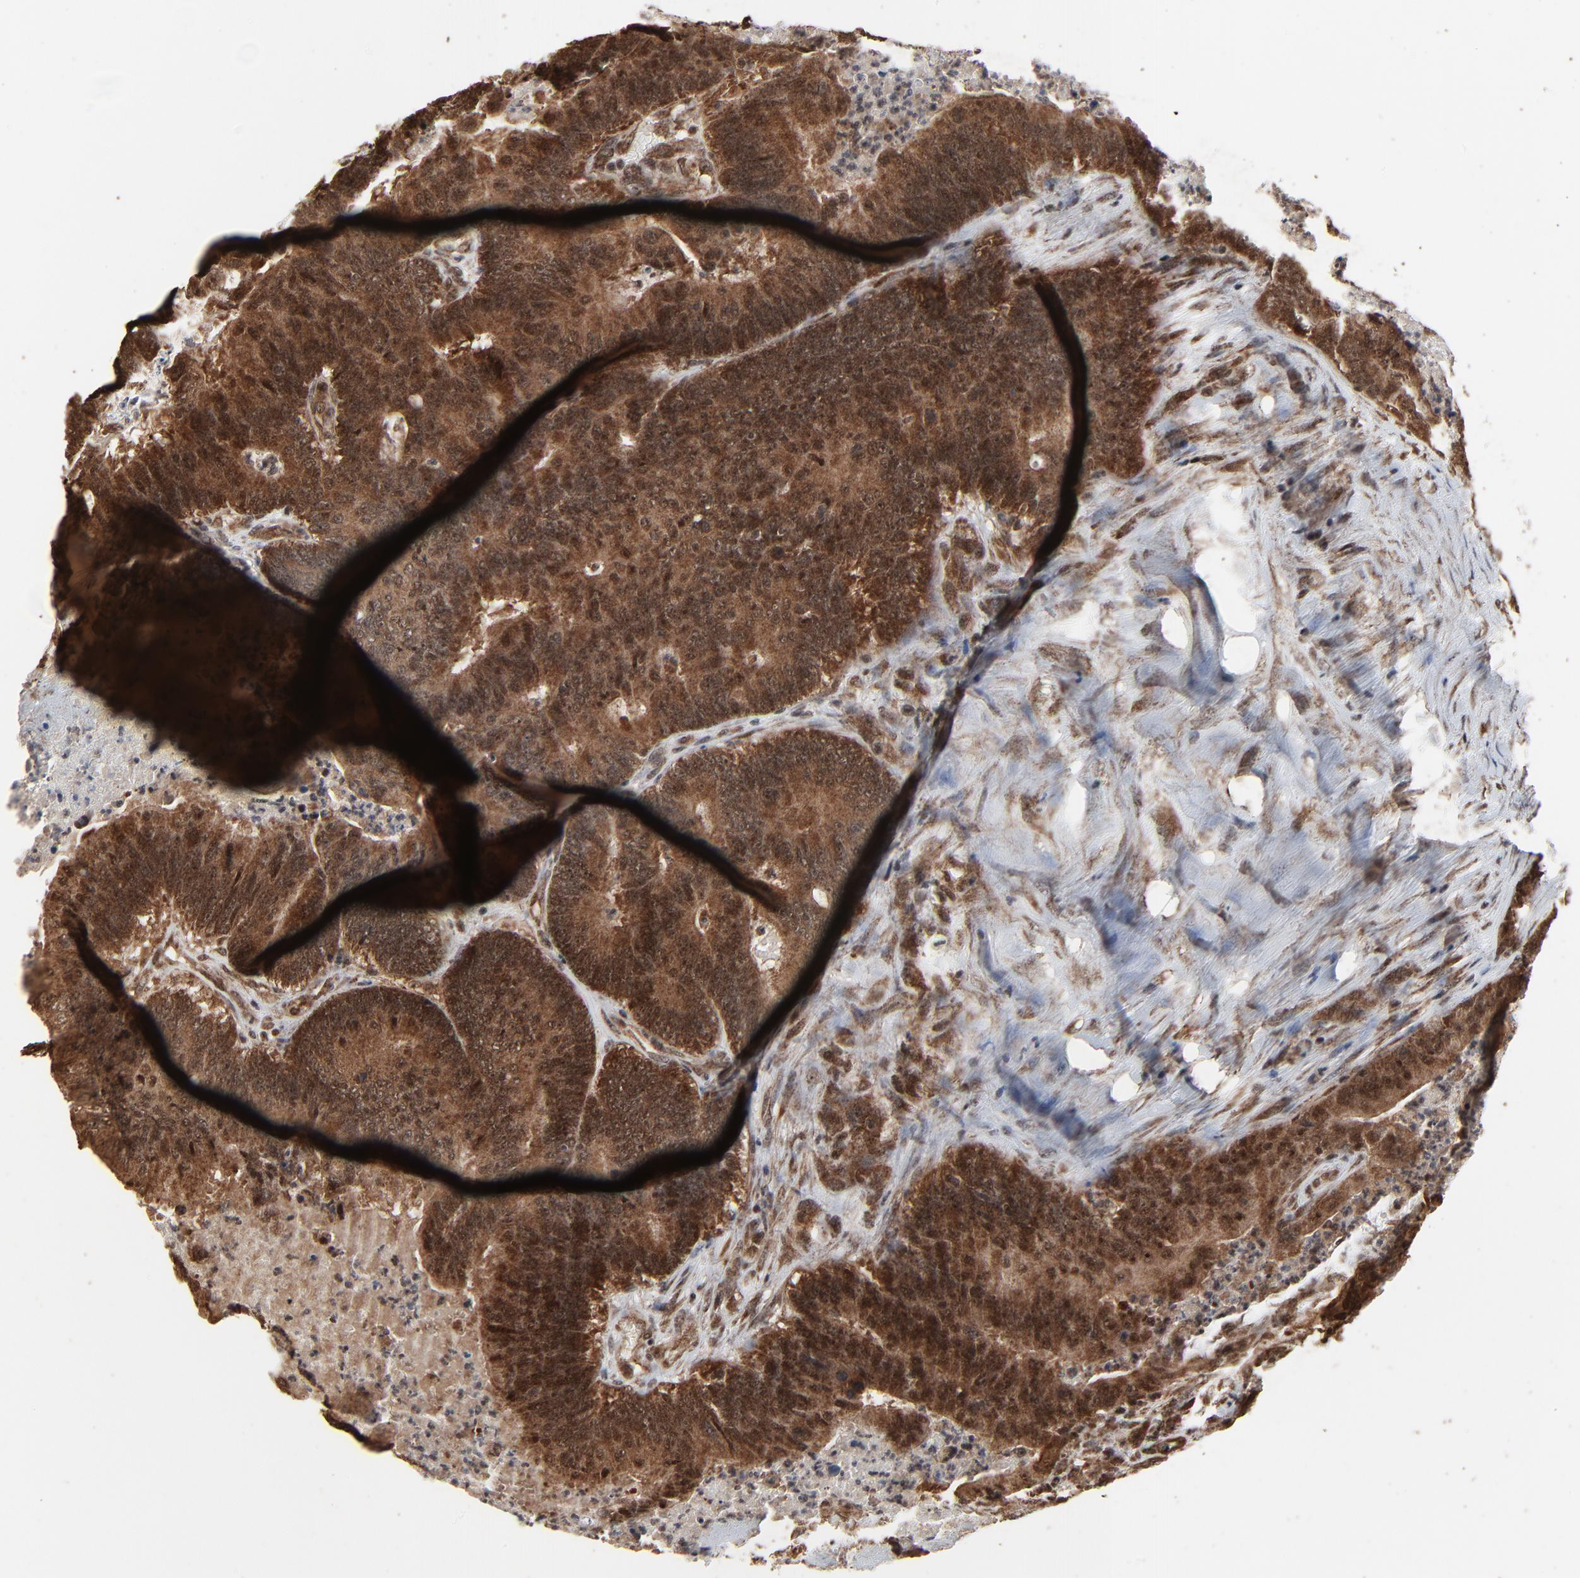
{"staining": {"intensity": "moderate", "quantity": ">75%", "location": "cytoplasmic/membranous,nuclear"}, "tissue": "colorectal cancer", "cell_type": "Tumor cells", "image_type": "cancer", "snomed": [{"axis": "morphology", "description": "Adenocarcinoma, NOS"}, {"axis": "topography", "description": "Colon"}], "caption": "There is medium levels of moderate cytoplasmic/membranous and nuclear expression in tumor cells of adenocarcinoma (colorectal), as demonstrated by immunohistochemical staining (brown color).", "gene": "RHOJ", "patient": {"sex": "male", "age": 65}}